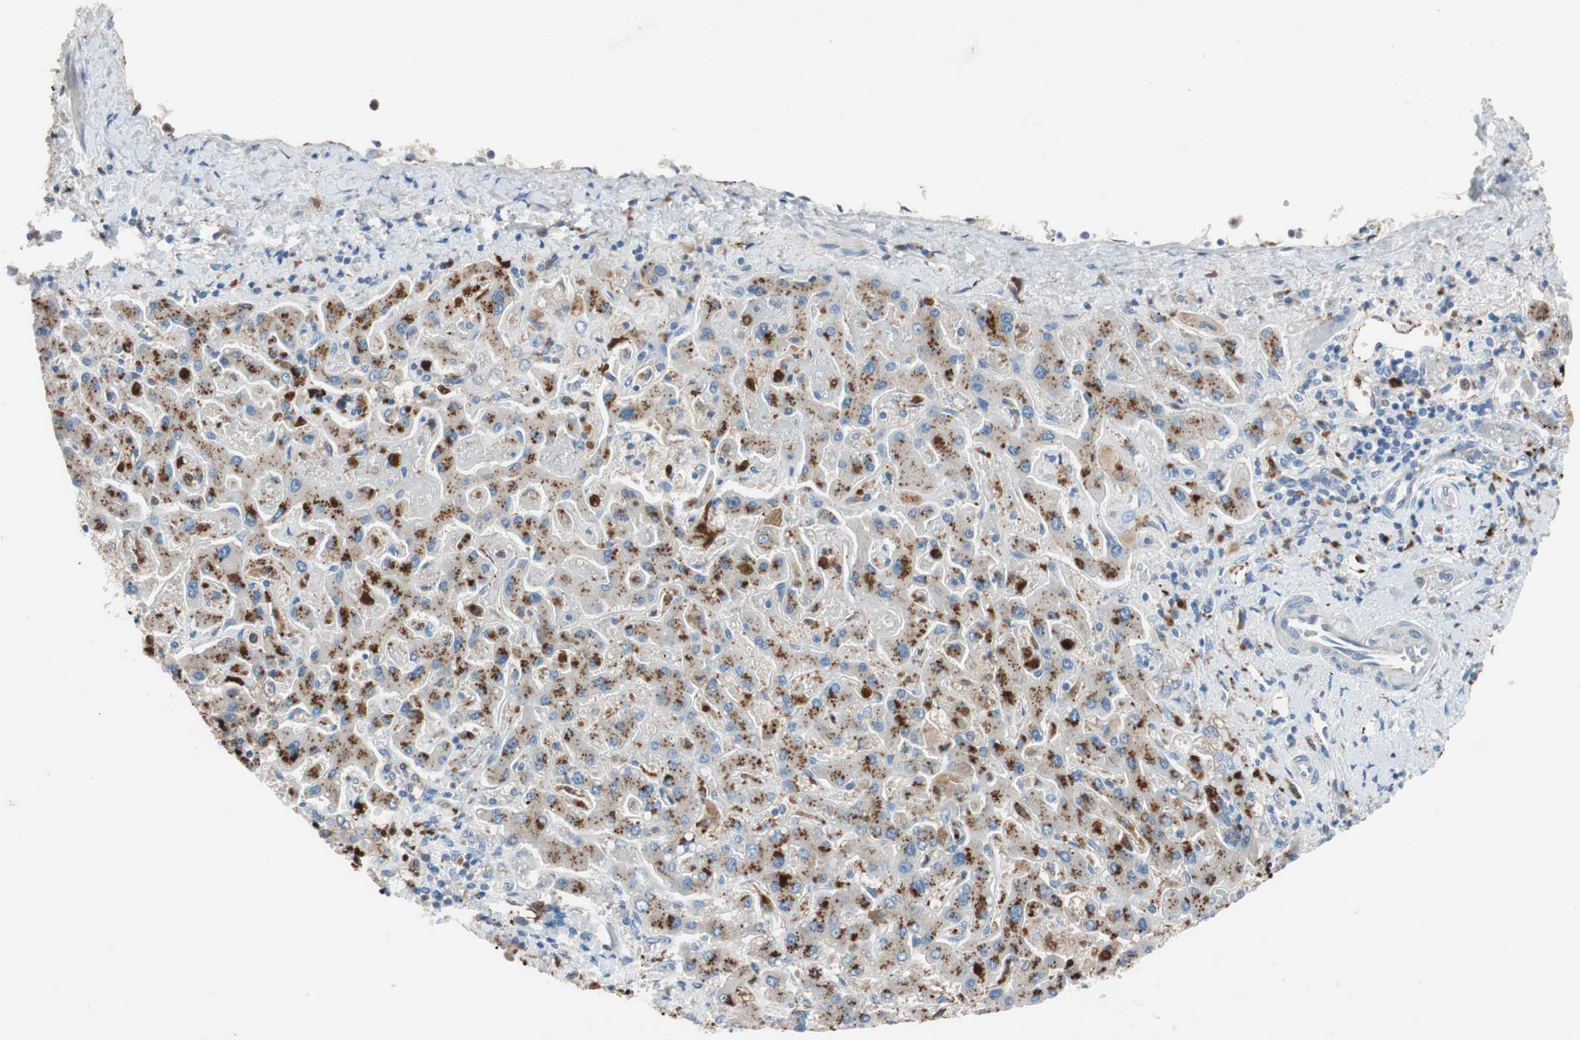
{"staining": {"intensity": "strong", "quantity": "25%-75%", "location": "cytoplasmic/membranous"}, "tissue": "liver cancer", "cell_type": "Tumor cells", "image_type": "cancer", "snomed": [{"axis": "morphology", "description": "Cholangiocarcinoma"}, {"axis": "topography", "description": "Liver"}], "caption": "Immunohistochemical staining of liver cholangiocarcinoma demonstrates high levels of strong cytoplasmic/membranous protein positivity in about 25%-75% of tumor cells.", "gene": "CLEC4D", "patient": {"sex": "male", "age": 50}}